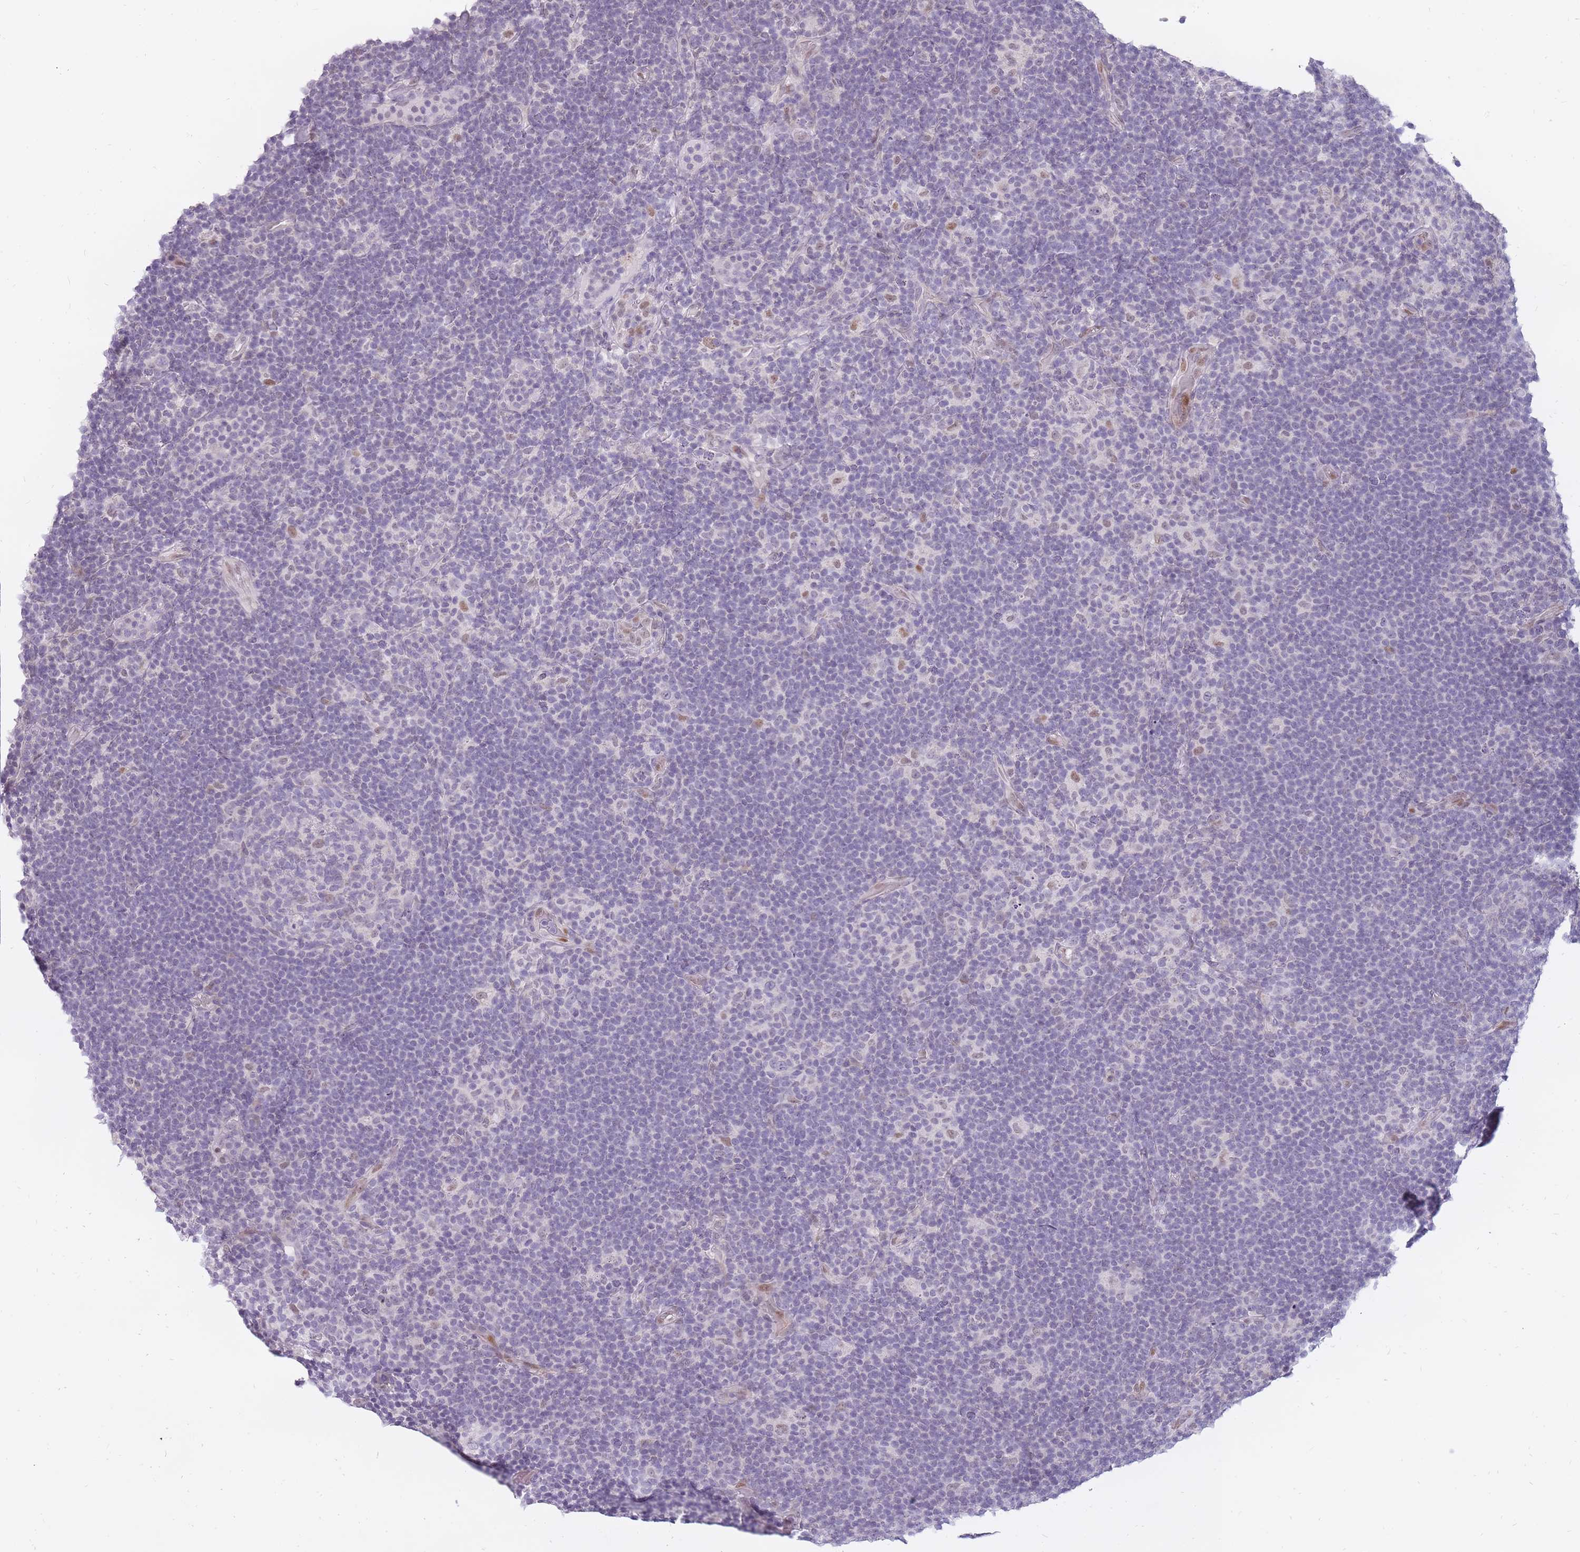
{"staining": {"intensity": "weak", "quantity": "25%-75%", "location": "nuclear"}, "tissue": "lymphoma", "cell_type": "Tumor cells", "image_type": "cancer", "snomed": [{"axis": "morphology", "description": "Hodgkin's disease, NOS"}, {"axis": "topography", "description": "Lymph node"}], "caption": "IHC image of human lymphoma stained for a protein (brown), which displays low levels of weak nuclear expression in about 25%-75% of tumor cells.", "gene": "POMZP3", "patient": {"sex": "female", "age": 57}}